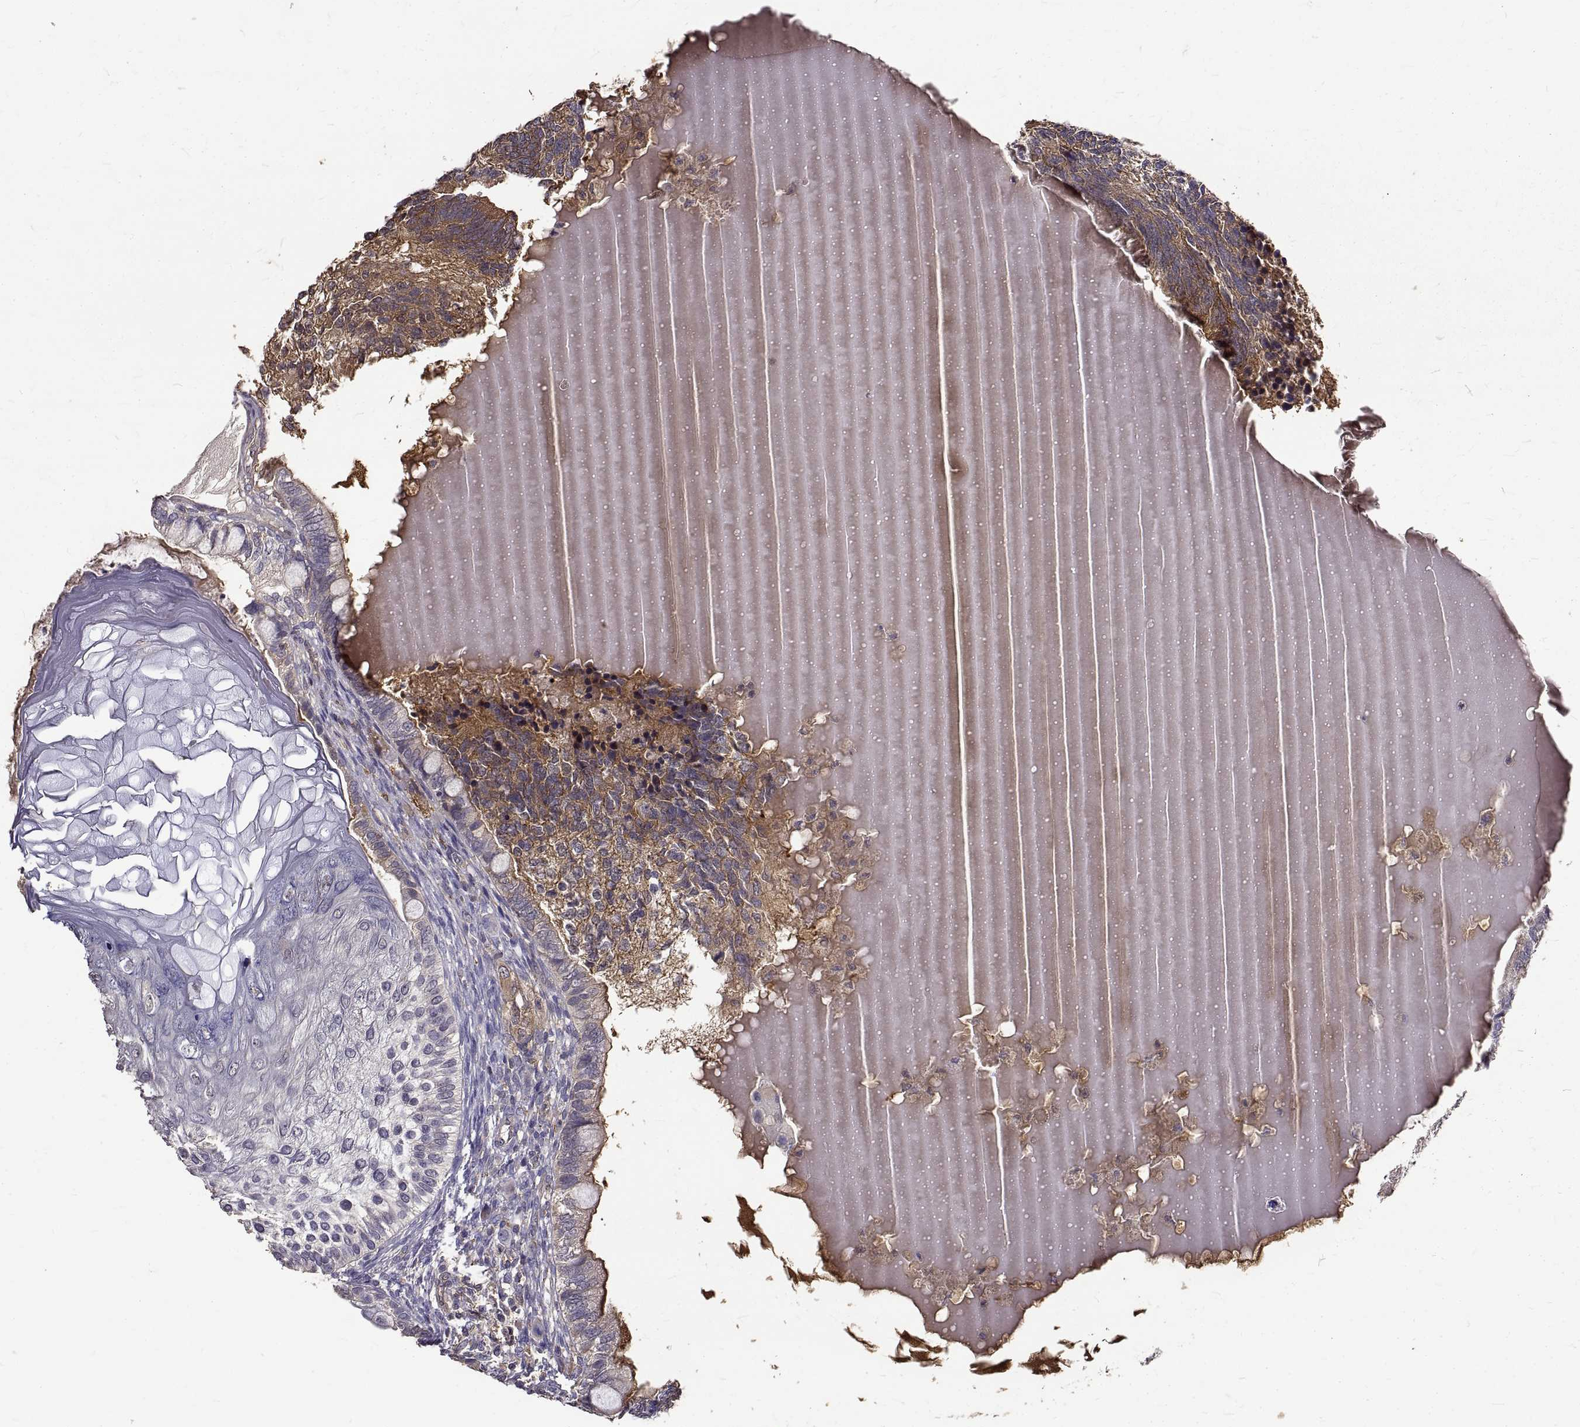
{"staining": {"intensity": "moderate", "quantity": "25%-75%", "location": "cytoplasmic/membranous"}, "tissue": "testis cancer", "cell_type": "Tumor cells", "image_type": "cancer", "snomed": [{"axis": "morphology", "description": "Seminoma, NOS"}, {"axis": "morphology", "description": "Carcinoma, Embryonal, NOS"}, {"axis": "topography", "description": "Testis"}], "caption": "Embryonal carcinoma (testis) was stained to show a protein in brown. There is medium levels of moderate cytoplasmic/membranous positivity in approximately 25%-75% of tumor cells.", "gene": "PEA15", "patient": {"sex": "male", "age": 41}}